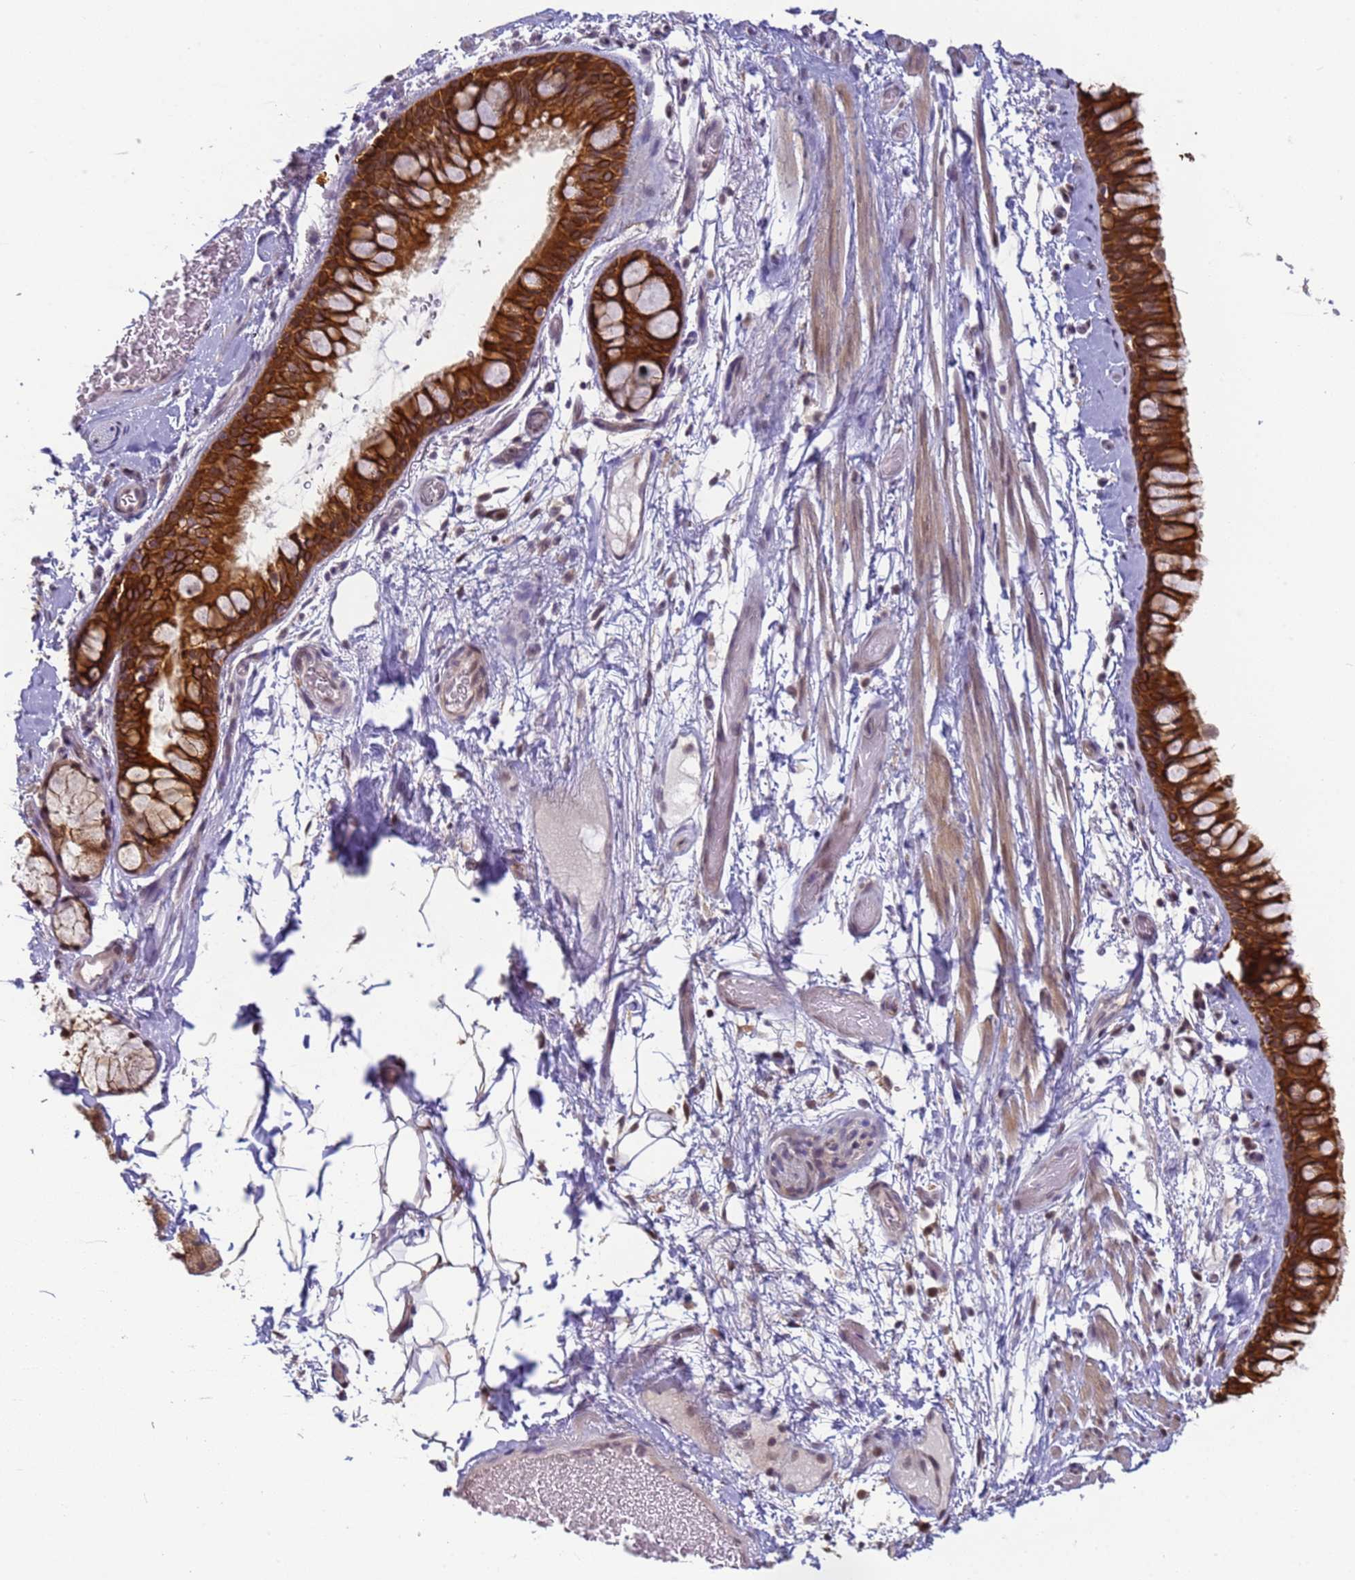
{"staining": {"intensity": "strong", "quantity": ">75%", "location": "cytoplasmic/membranous"}, "tissue": "bronchus", "cell_type": "Respiratory epithelial cells", "image_type": "normal", "snomed": [{"axis": "morphology", "description": "Normal tissue, NOS"}, {"axis": "topography", "description": "Bronchus"}], "caption": "An immunohistochemistry (IHC) image of unremarkable tissue is shown. Protein staining in brown shows strong cytoplasmic/membranous positivity in bronchus within respiratory epithelial cells. (brown staining indicates protein expression, while blue staining denotes nuclei).", "gene": "VWA3A", "patient": {"sex": "male", "age": 65}}